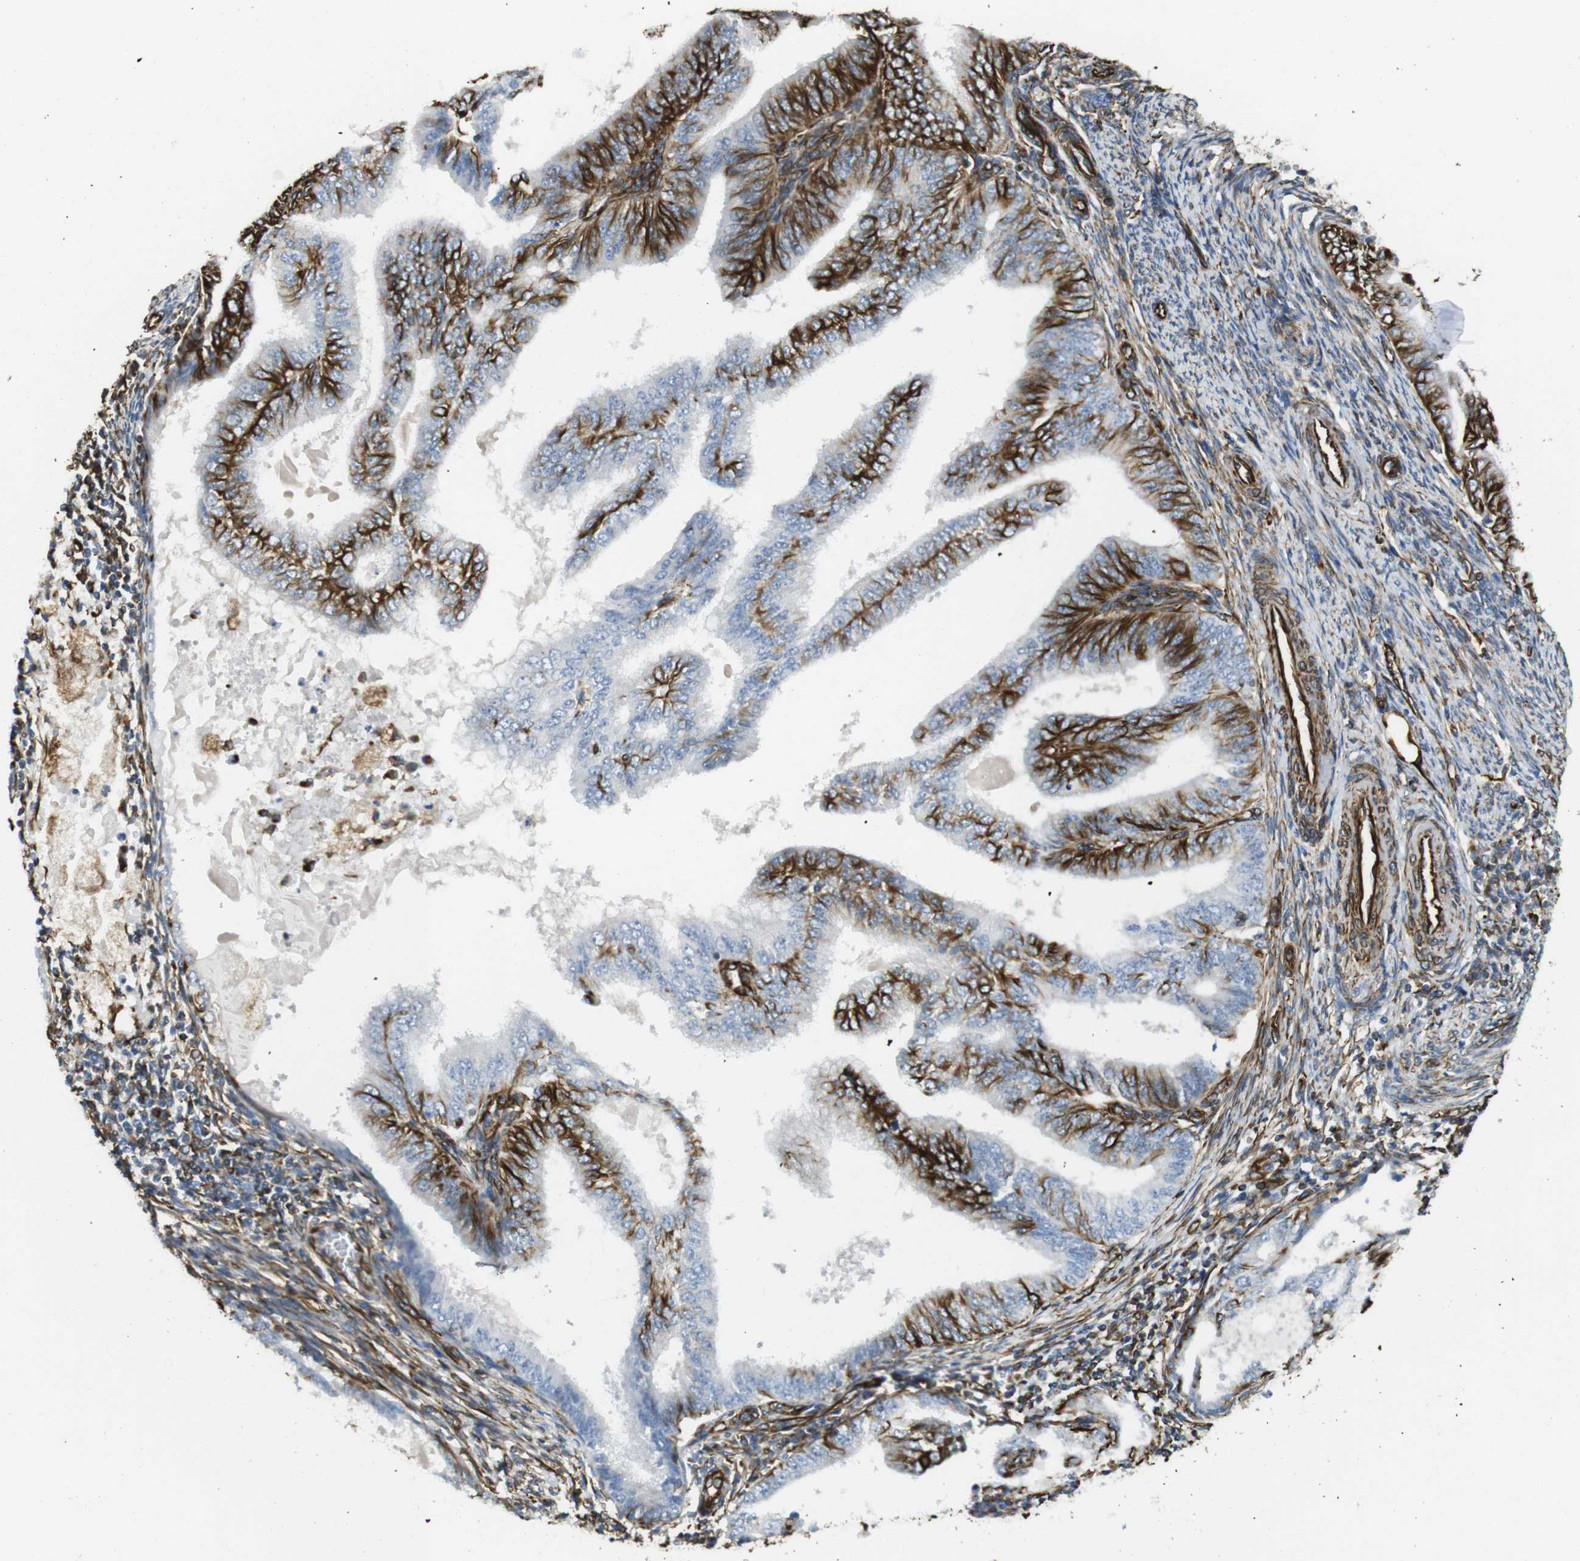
{"staining": {"intensity": "strong", "quantity": ">75%", "location": "cytoplasmic/membranous"}, "tissue": "endometrial cancer", "cell_type": "Tumor cells", "image_type": "cancer", "snomed": [{"axis": "morphology", "description": "Adenocarcinoma, NOS"}, {"axis": "topography", "description": "Endometrium"}], "caption": "Immunohistochemistry image of endometrial cancer stained for a protein (brown), which exhibits high levels of strong cytoplasmic/membranous positivity in approximately >75% of tumor cells.", "gene": "RALGPS1", "patient": {"sex": "female", "age": 58}}